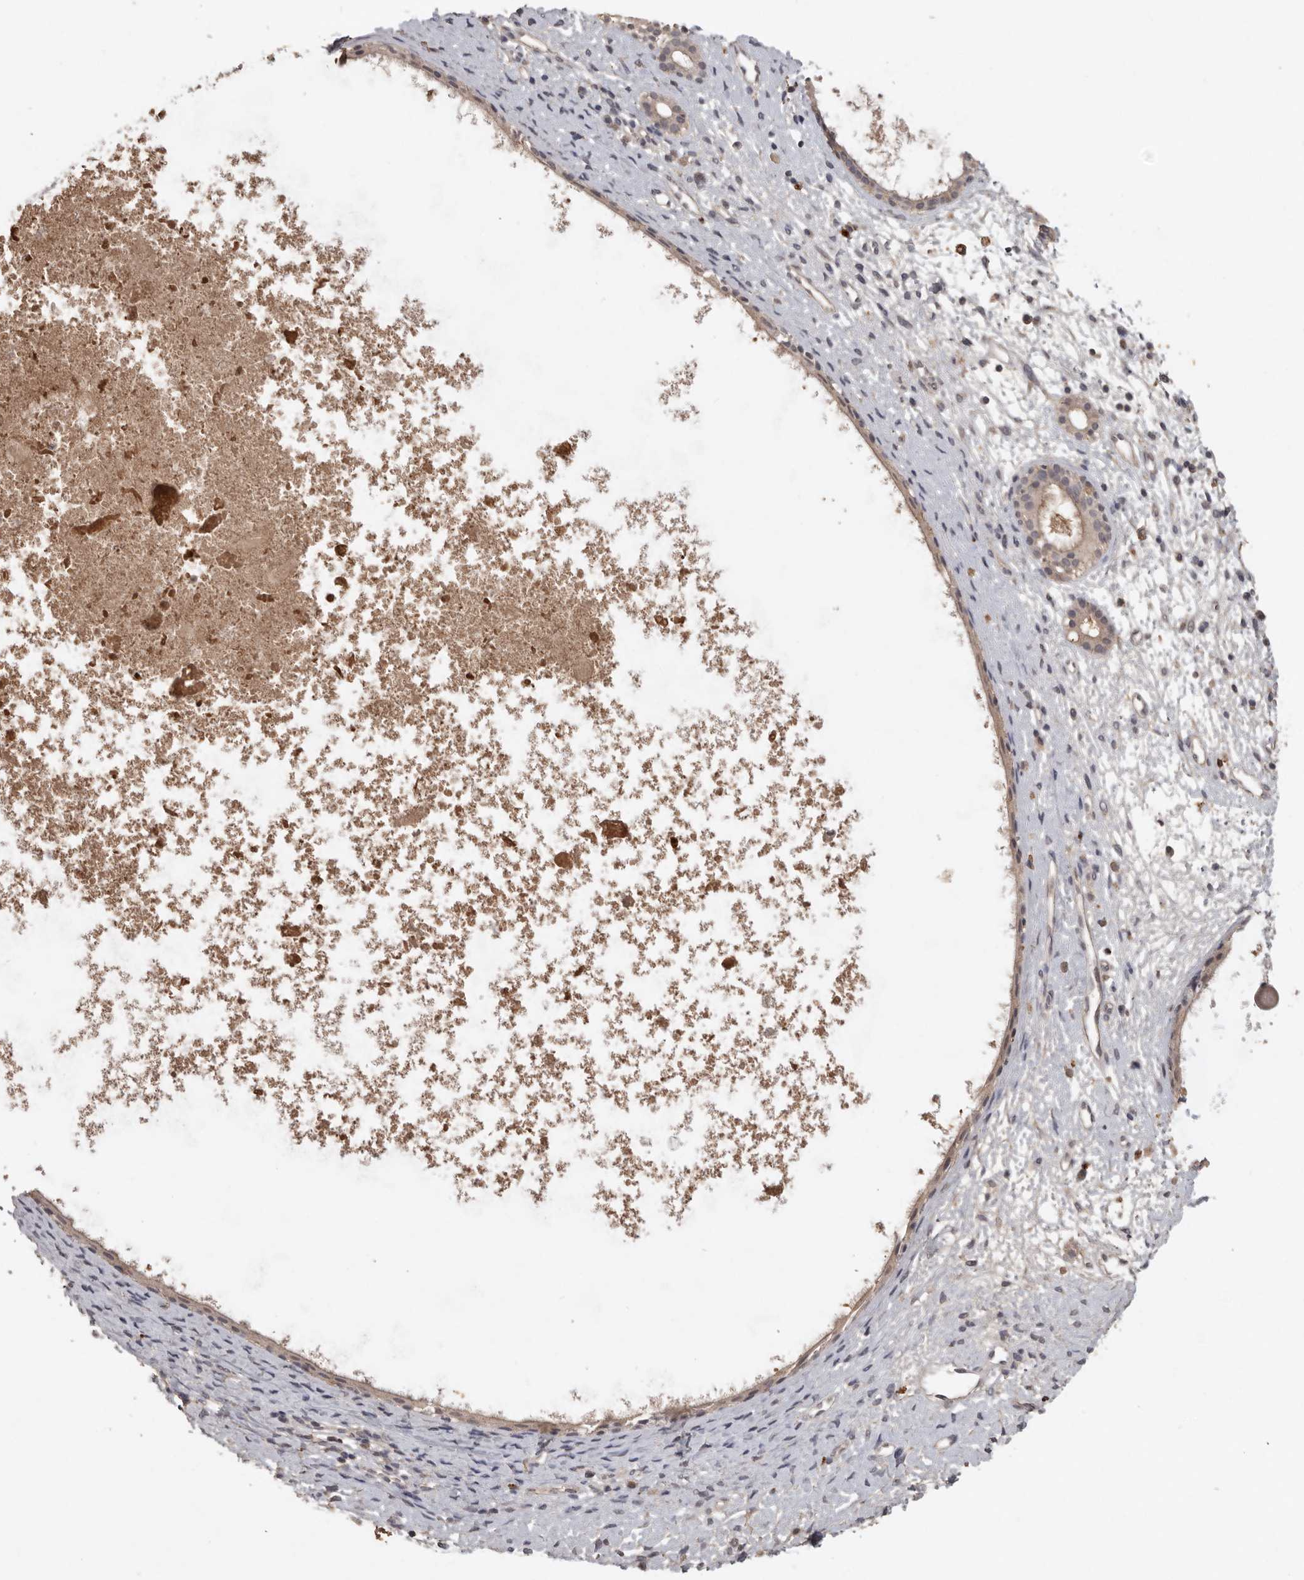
{"staining": {"intensity": "weak", "quantity": ">75%", "location": "cytoplasmic/membranous"}, "tissue": "nasopharynx", "cell_type": "Respiratory epithelial cells", "image_type": "normal", "snomed": [{"axis": "morphology", "description": "Normal tissue, NOS"}, {"axis": "topography", "description": "Nasopharynx"}], "caption": "Protein expression analysis of benign human nasopharynx reveals weak cytoplasmic/membranous positivity in approximately >75% of respiratory epithelial cells. The staining is performed using DAB (3,3'-diaminobenzidine) brown chromogen to label protein expression. The nuclei are counter-stained blue using hematoxylin.", "gene": "ADAMTS4", "patient": {"sex": "male", "age": 22}}